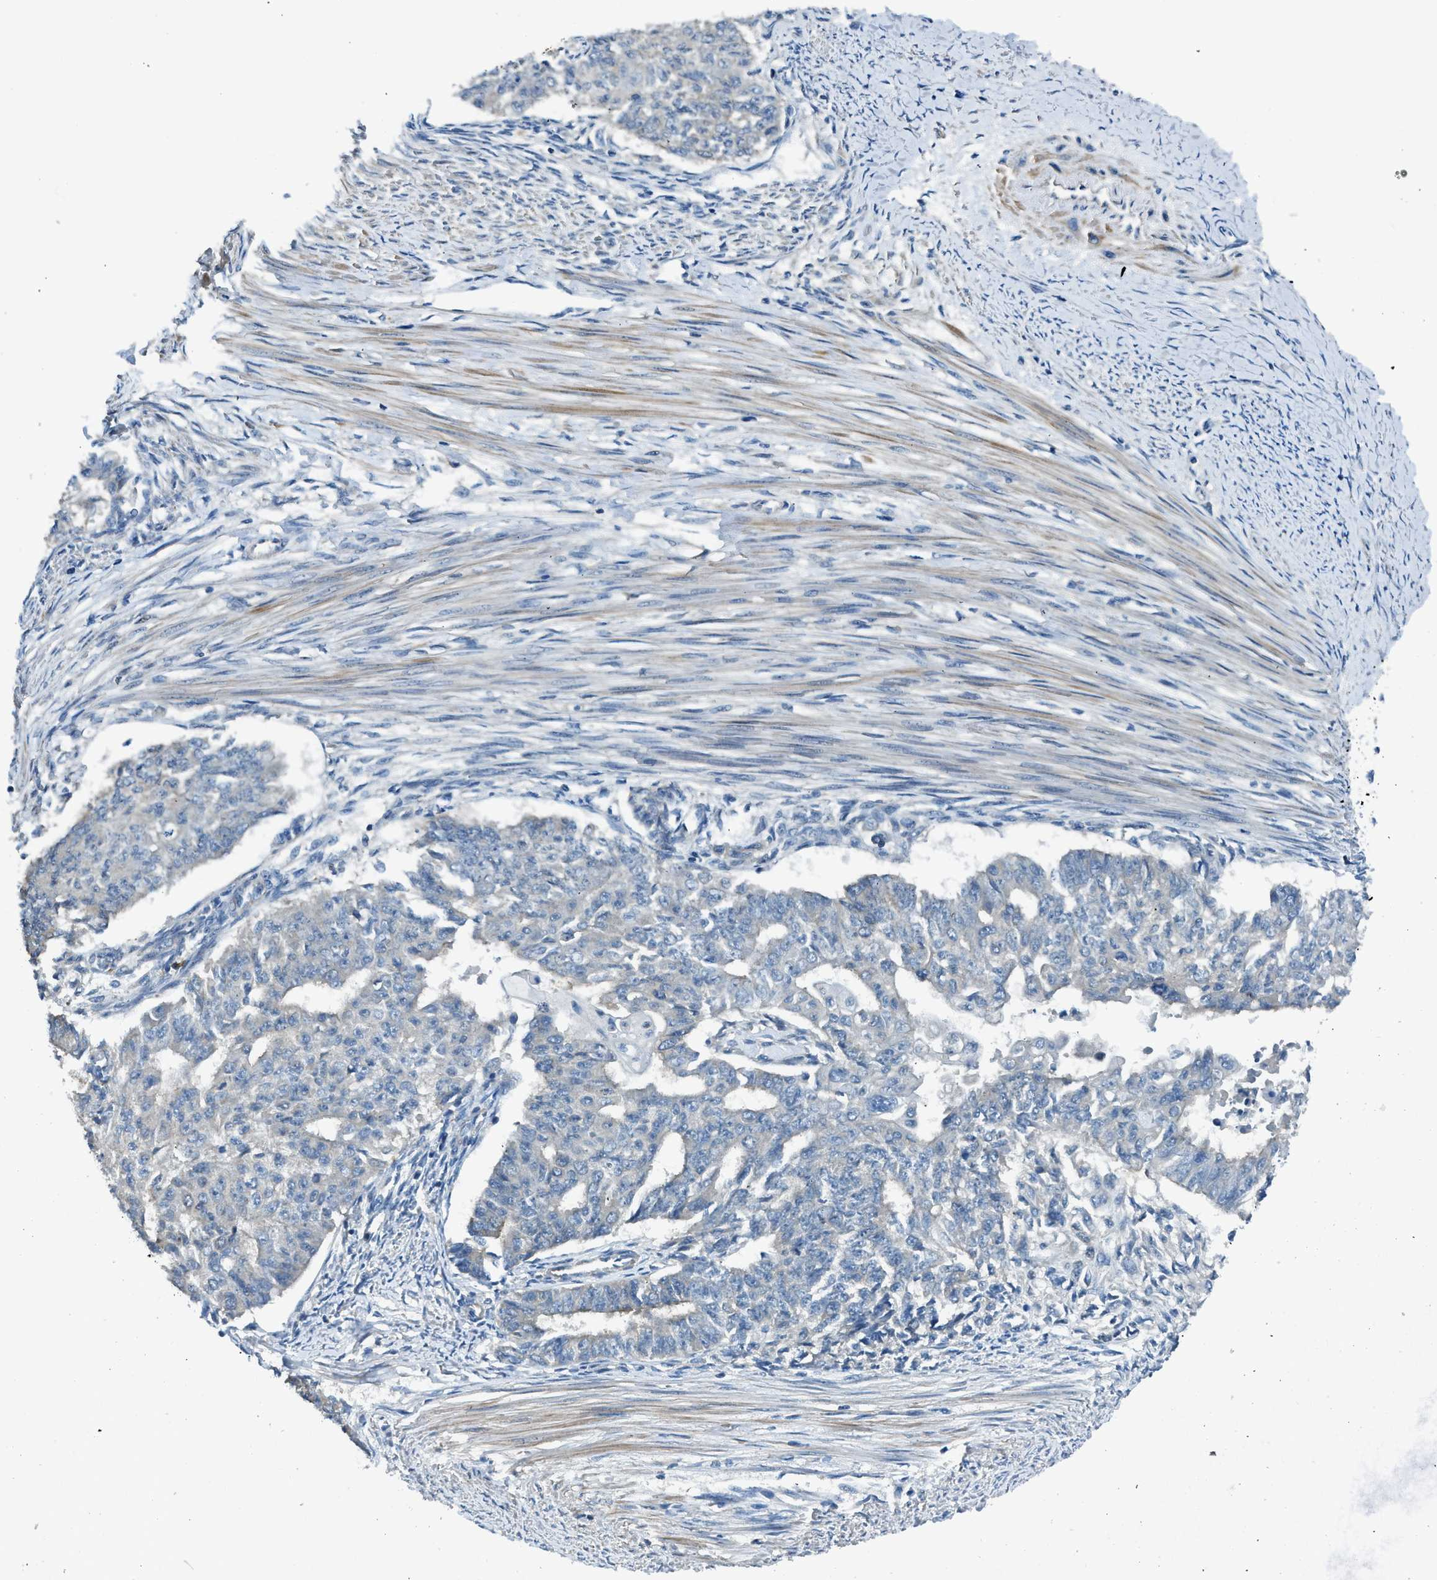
{"staining": {"intensity": "negative", "quantity": "none", "location": "none"}, "tissue": "endometrial cancer", "cell_type": "Tumor cells", "image_type": "cancer", "snomed": [{"axis": "morphology", "description": "Adenocarcinoma, NOS"}, {"axis": "topography", "description": "Endometrium"}], "caption": "Immunohistochemistry photomicrograph of neoplastic tissue: human endometrial adenocarcinoma stained with DAB exhibits no significant protein positivity in tumor cells.", "gene": "LMLN", "patient": {"sex": "female", "age": 32}}